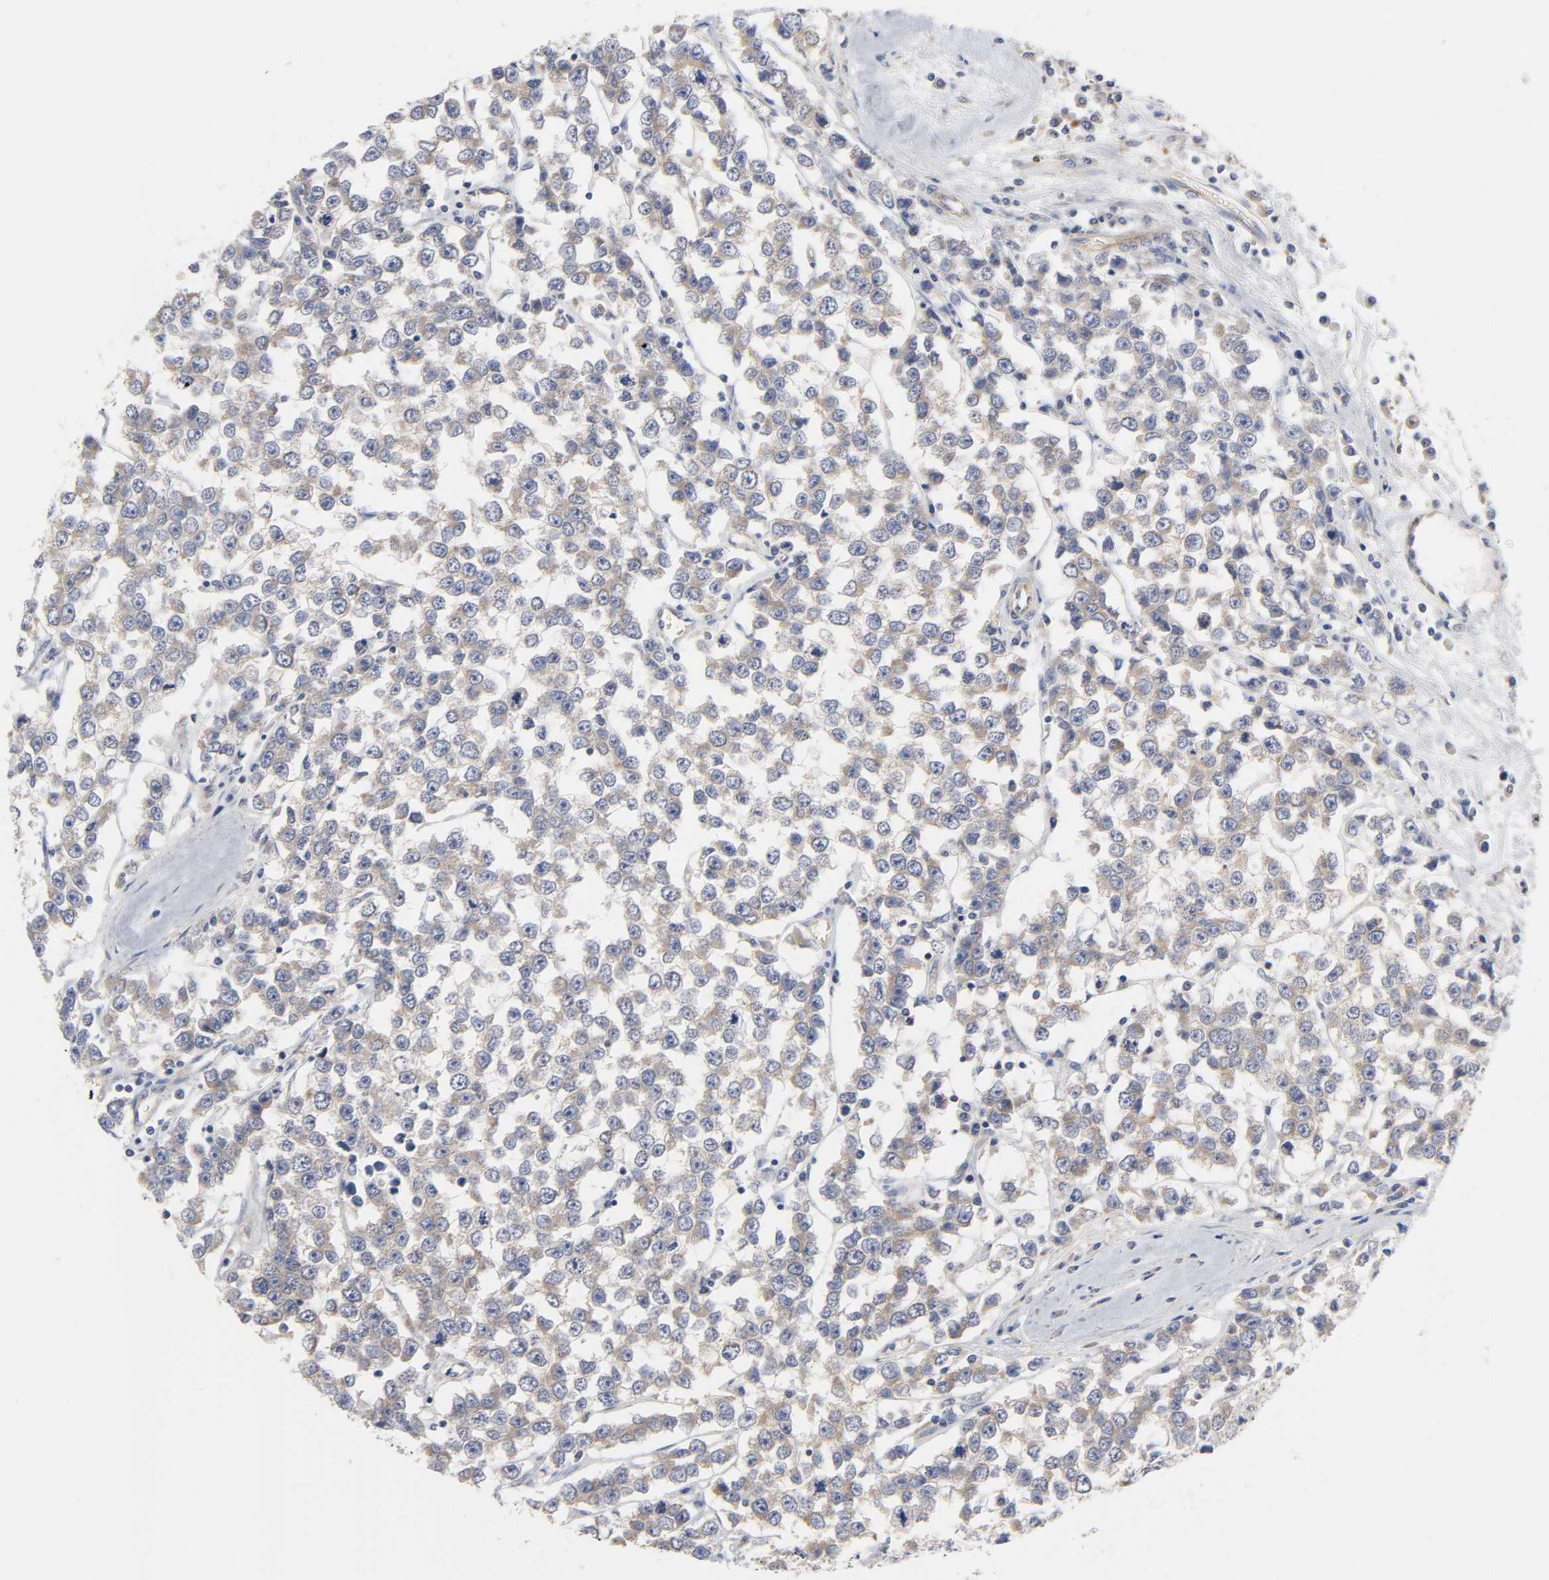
{"staining": {"intensity": "weak", "quantity": ">75%", "location": "cytoplasmic/membranous"}, "tissue": "testis cancer", "cell_type": "Tumor cells", "image_type": "cancer", "snomed": [{"axis": "morphology", "description": "Seminoma, NOS"}, {"axis": "morphology", "description": "Carcinoma, Embryonal, NOS"}, {"axis": "topography", "description": "Testis"}], "caption": "Testis seminoma was stained to show a protein in brown. There is low levels of weak cytoplasmic/membranous expression in approximately >75% of tumor cells. (brown staining indicates protein expression, while blue staining denotes nuclei).", "gene": "C17orf75", "patient": {"sex": "male", "age": 52}}